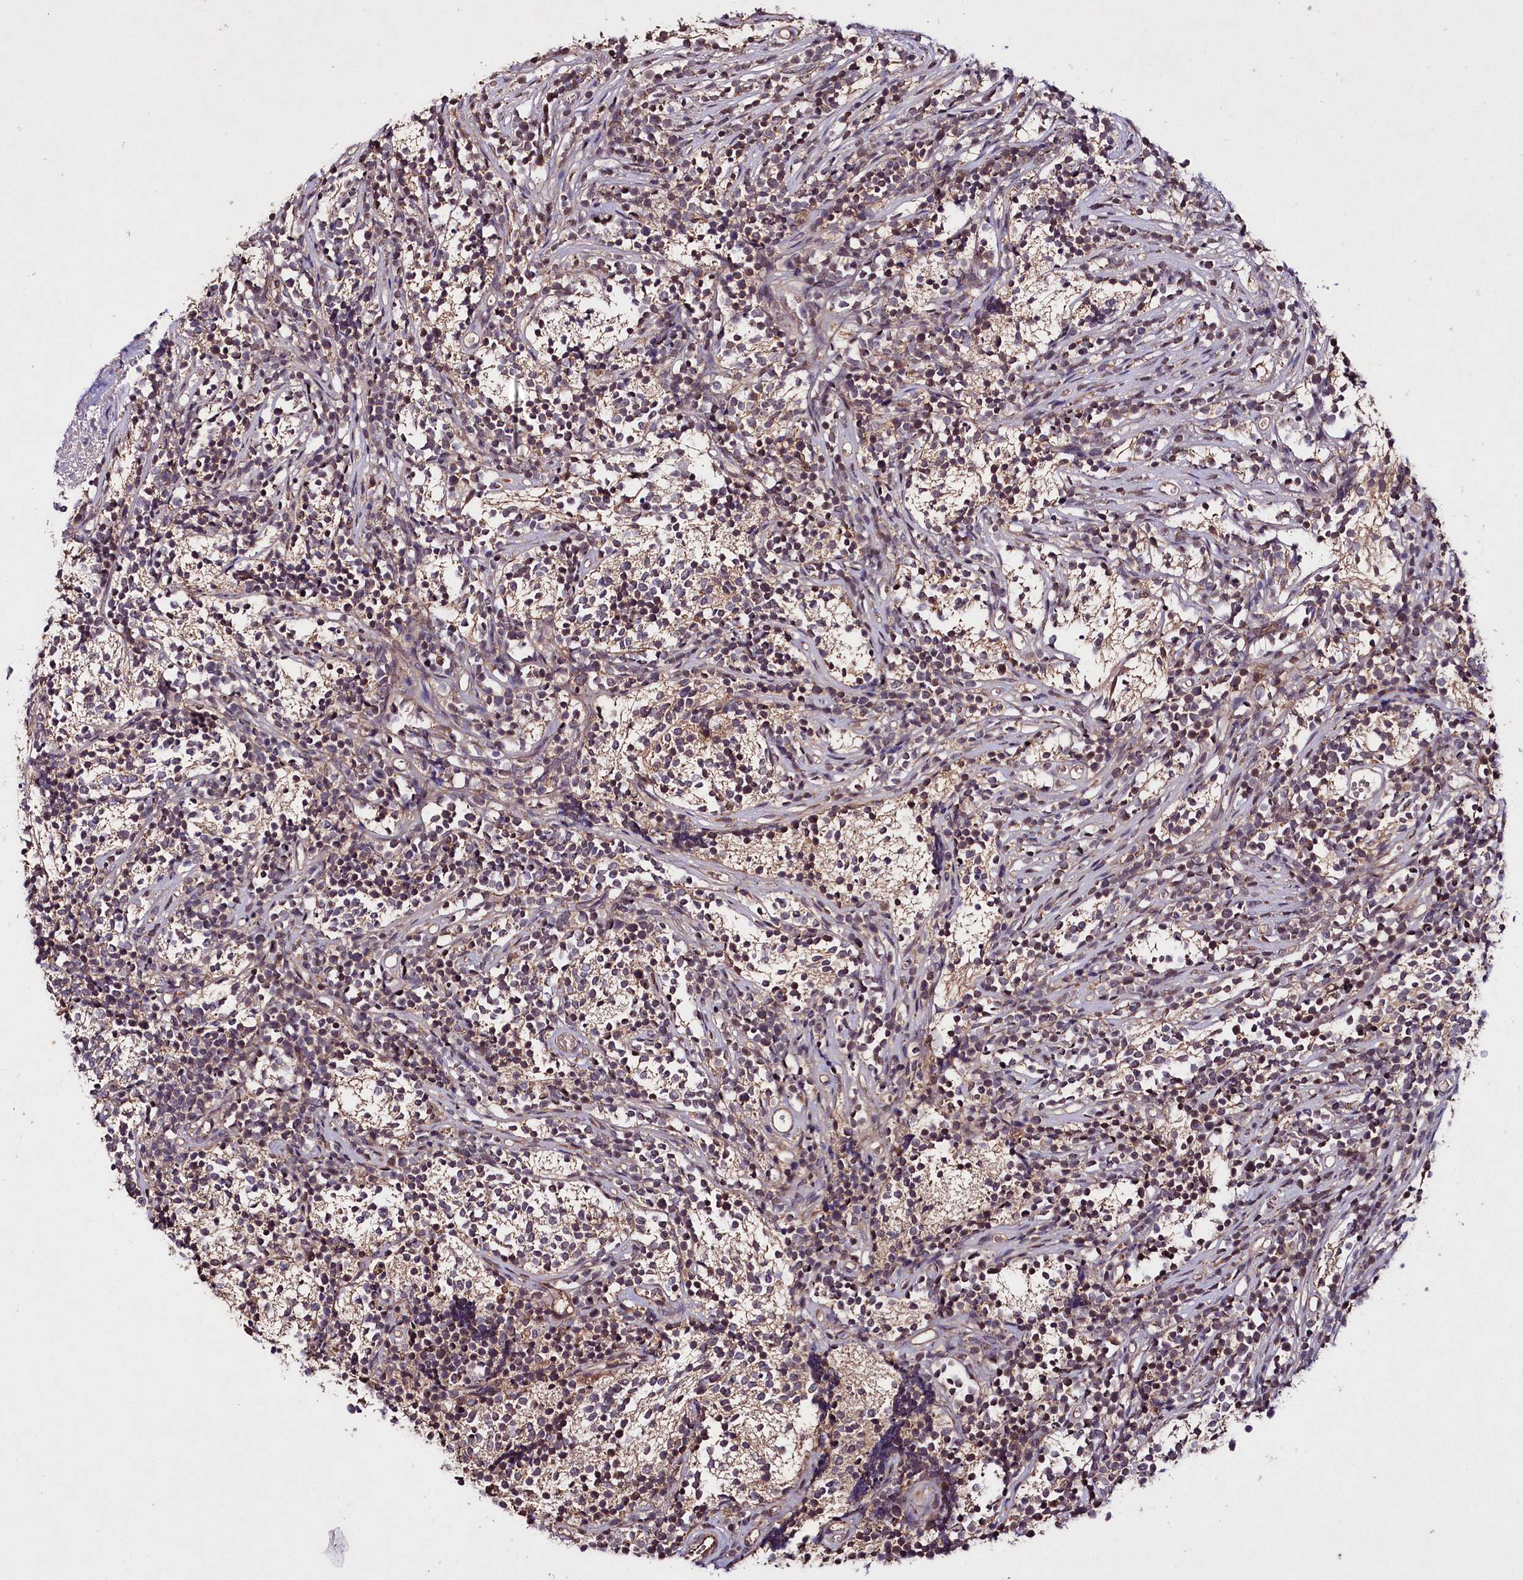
{"staining": {"intensity": "weak", "quantity": "<25%", "location": "cytoplasmic/membranous"}, "tissue": "glioma", "cell_type": "Tumor cells", "image_type": "cancer", "snomed": [{"axis": "morphology", "description": "Glioma, malignant, Low grade"}, {"axis": "topography", "description": "Brain"}], "caption": "IHC of human malignant glioma (low-grade) displays no positivity in tumor cells. (IHC, brightfield microscopy, high magnification).", "gene": "TNPO3", "patient": {"sex": "female", "age": 1}}